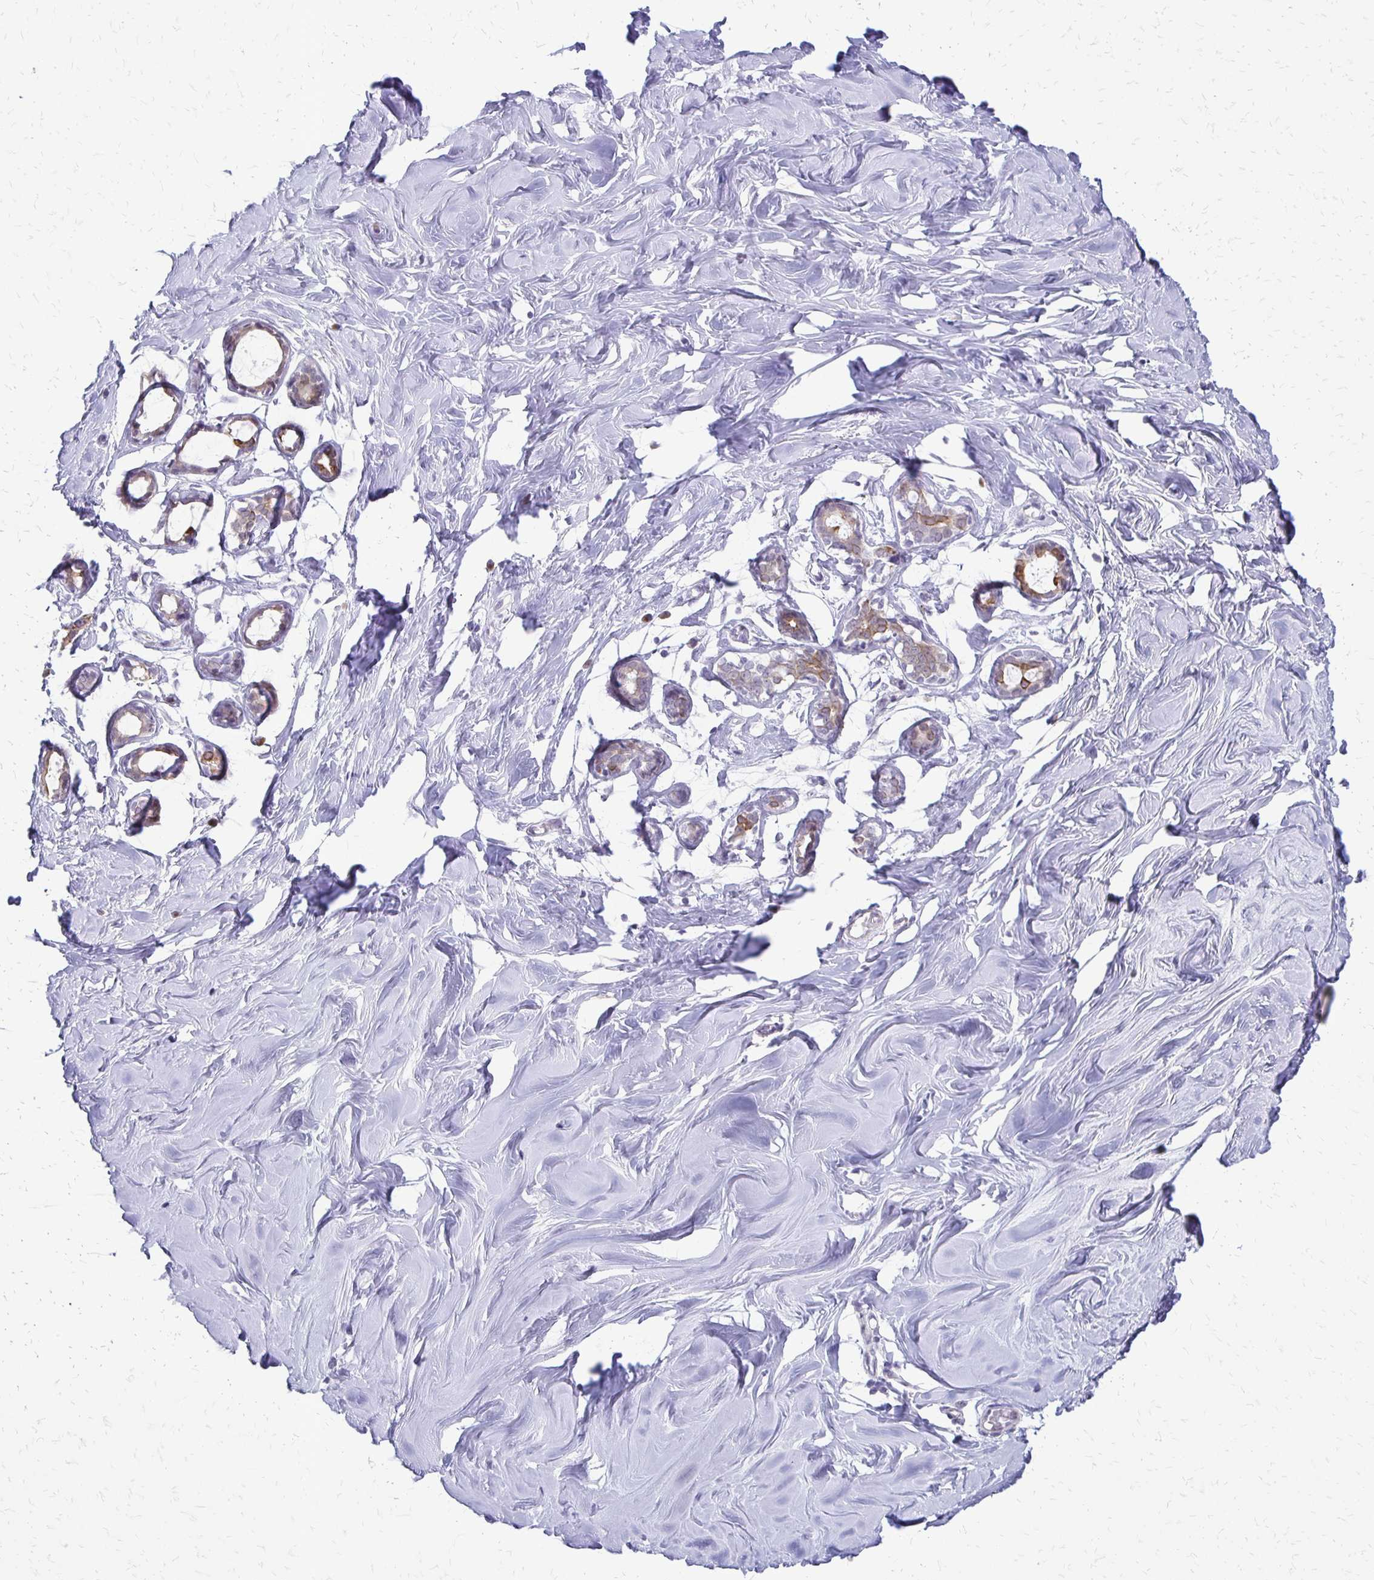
{"staining": {"intensity": "negative", "quantity": "none", "location": "none"}, "tissue": "breast", "cell_type": "Adipocytes", "image_type": "normal", "snomed": [{"axis": "morphology", "description": "Normal tissue, NOS"}, {"axis": "topography", "description": "Breast"}], "caption": "Immunohistochemistry (IHC) of benign breast reveals no staining in adipocytes. (Stains: DAB (3,3'-diaminobenzidine) immunohistochemistry (IHC) with hematoxylin counter stain, Microscopy: brightfield microscopy at high magnification).", "gene": "EPYC", "patient": {"sex": "female", "age": 27}}